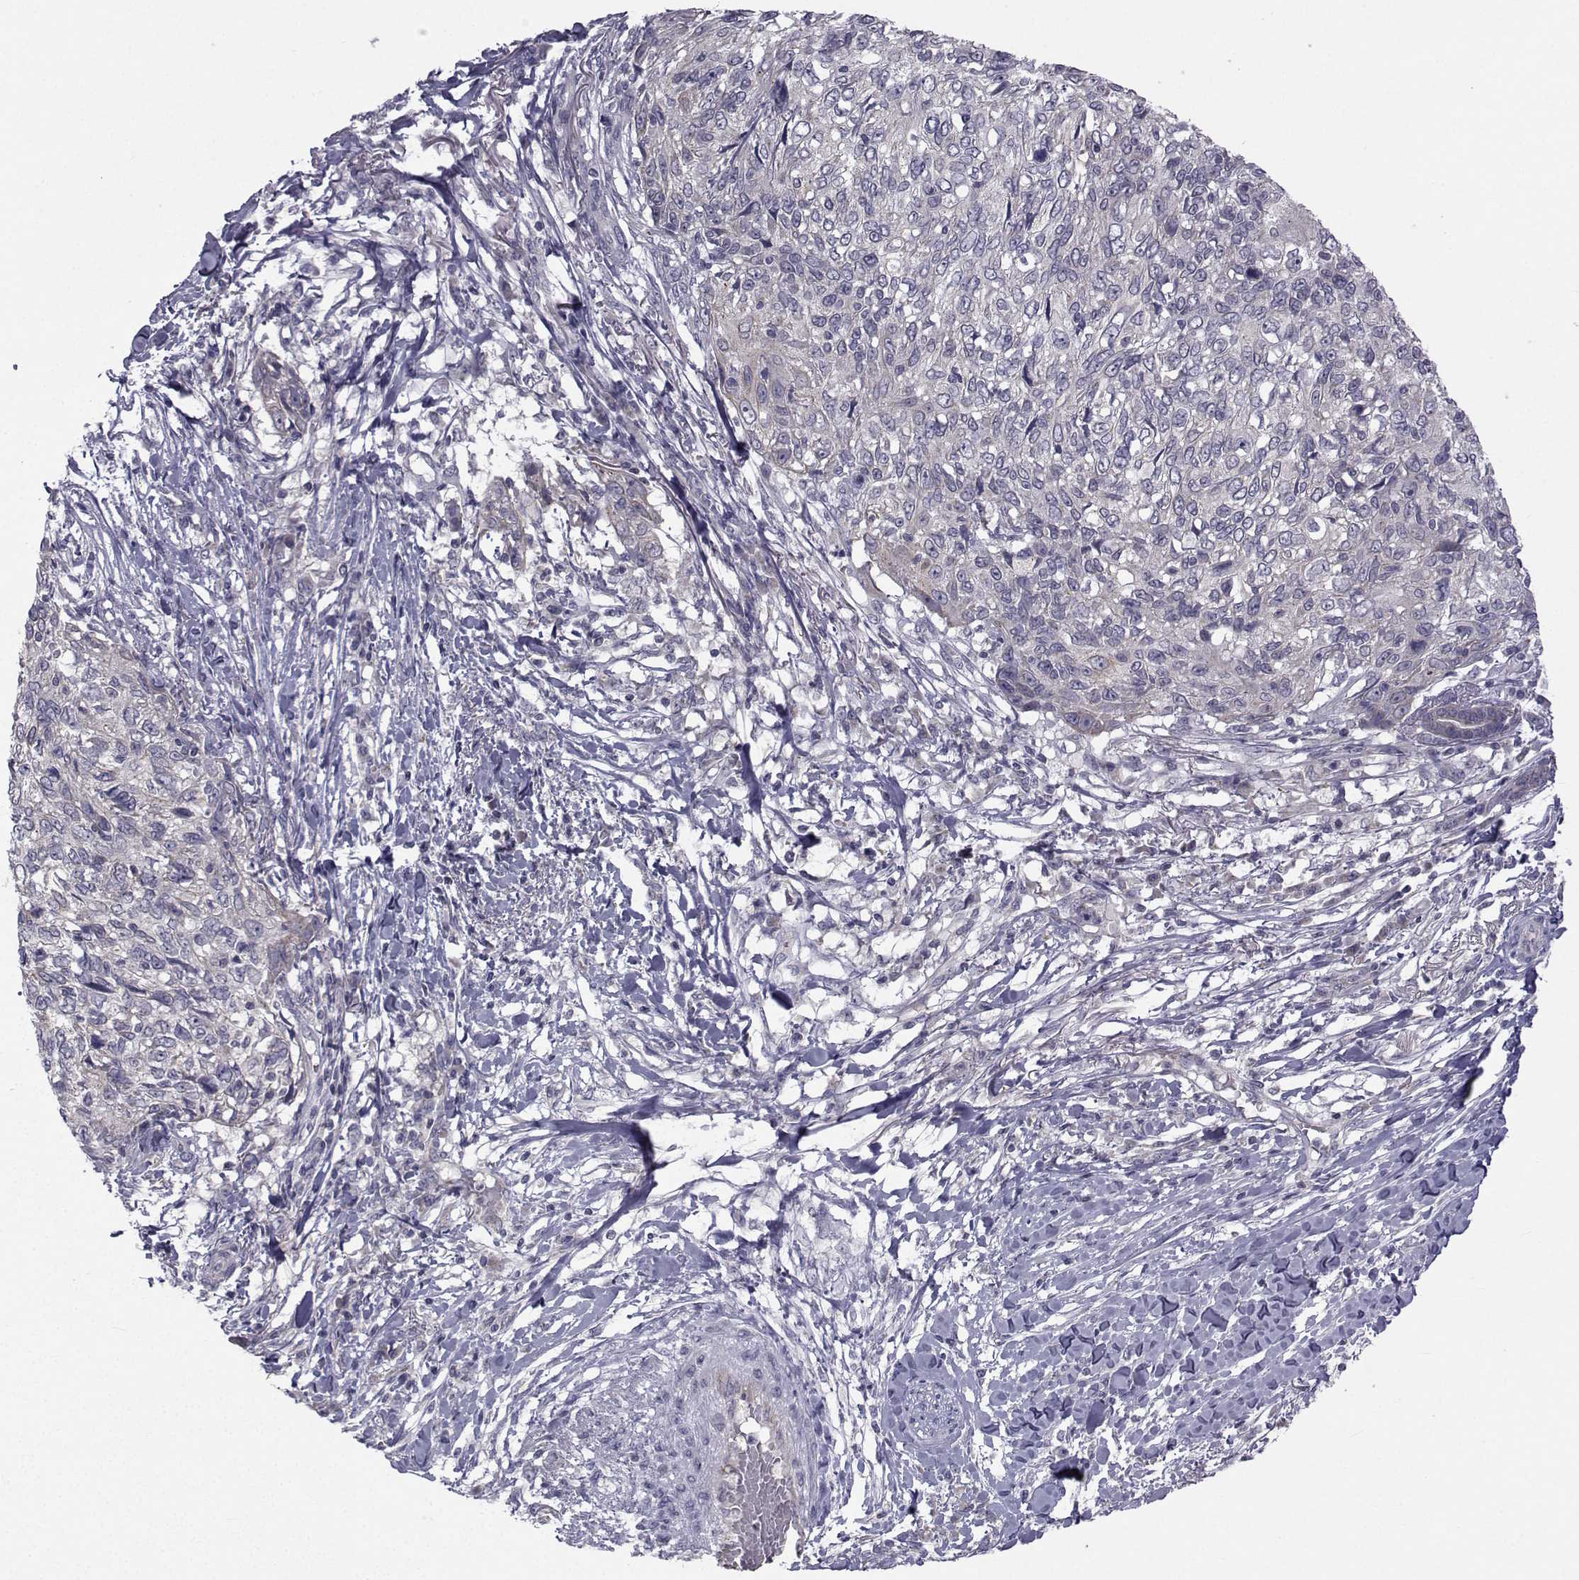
{"staining": {"intensity": "negative", "quantity": "none", "location": "none"}, "tissue": "skin cancer", "cell_type": "Tumor cells", "image_type": "cancer", "snomed": [{"axis": "morphology", "description": "Squamous cell carcinoma, NOS"}, {"axis": "topography", "description": "Skin"}], "caption": "DAB immunohistochemical staining of skin cancer displays no significant staining in tumor cells.", "gene": "ANGPT1", "patient": {"sex": "male", "age": 92}}